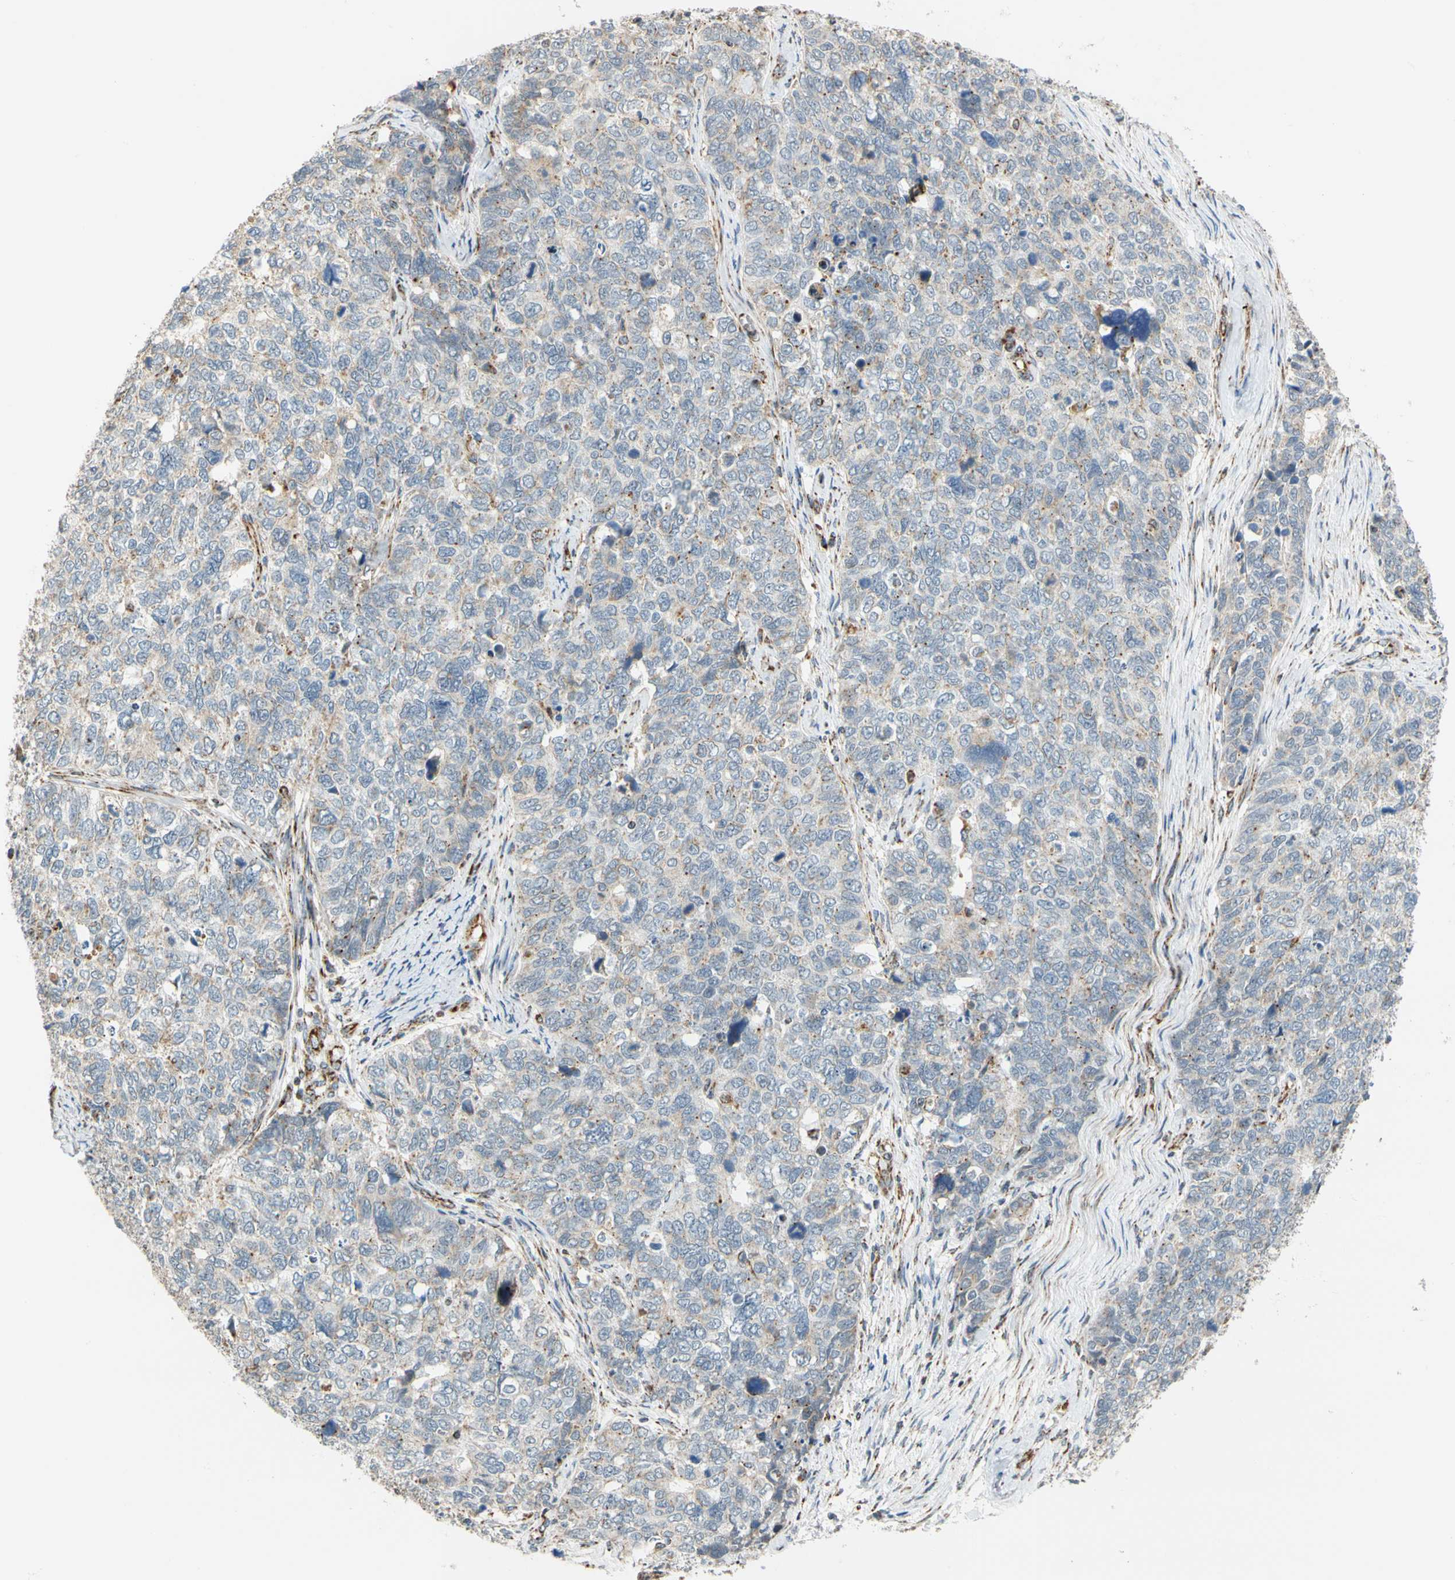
{"staining": {"intensity": "weak", "quantity": "<25%", "location": "cytoplasmic/membranous"}, "tissue": "cervical cancer", "cell_type": "Tumor cells", "image_type": "cancer", "snomed": [{"axis": "morphology", "description": "Squamous cell carcinoma, NOS"}, {"axis": "topography", "description": "Cervix"}], "caption": "Cervical cancer was stained to show a protein in brown. There is no significant positivity in tumor cells. (Stains: DAB (3,3'-diaminobenzidine) IHC with hematoxylin counter stain, Microscopy: brightfield microscopy at high magnification).", "gene": "SFXN3", "patient": {"sex": "female", "age": 63}}